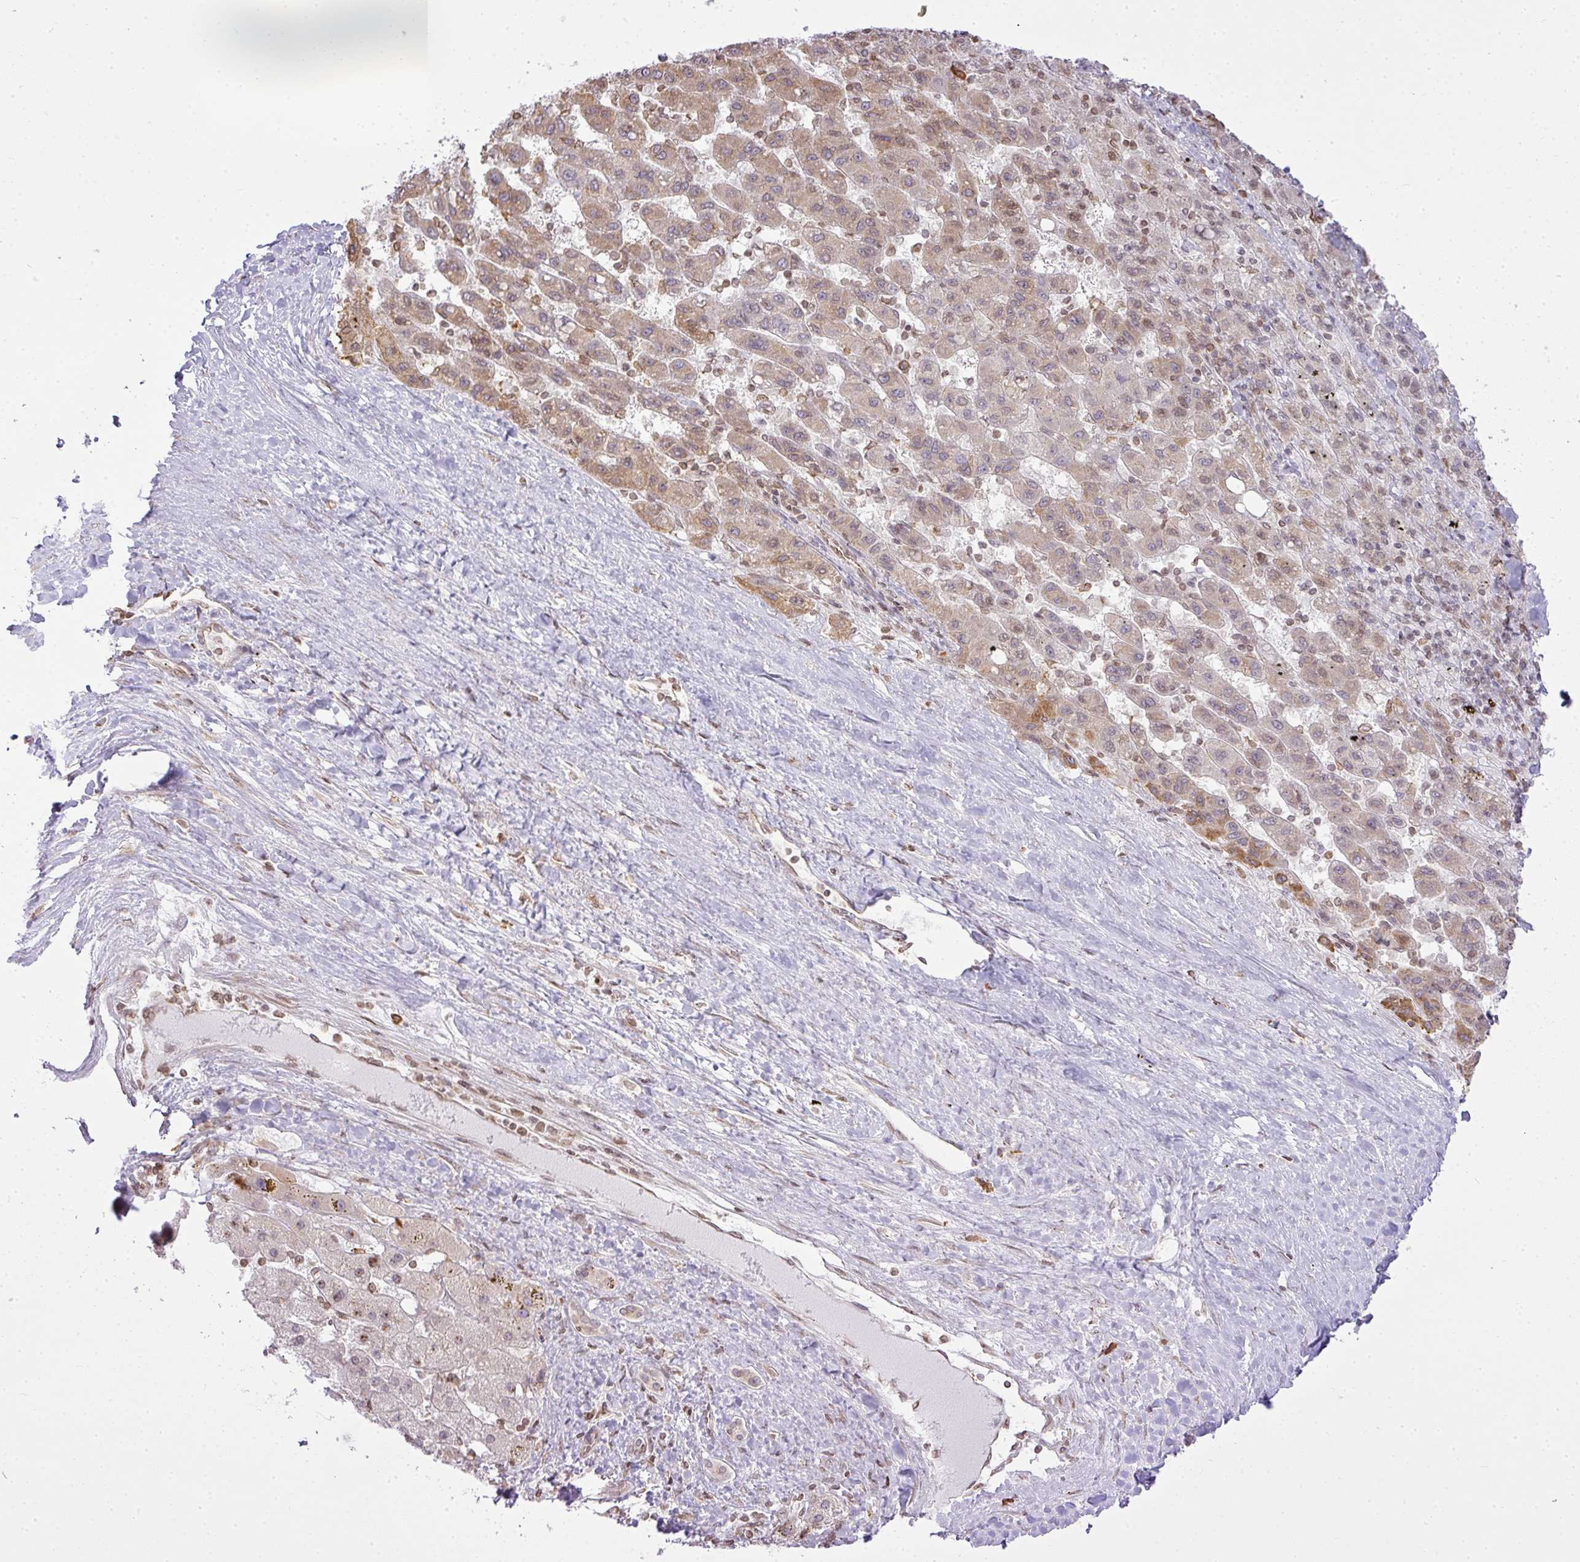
{"staining": {"intensity": "weak", "quantity": "25%-75%", "location": "cytoplasmic/membranous,nuclear"}, "tissue": "liver cancer", "cell_type": "Tumor cells", "image_type": "cancer", "snomed": [{"axis": "morphology", "description": "Carcinoma, Hepatocellular, NOS"}, {"axis": "topography", "description": "Liver"}], "caption": "Tumor cells demonstrate low levels of weak cytoplasmic/membranous and nuclear expression in about 25%-75% of cells in human hepatocellular carcinoma (liver).", "gene": "COX18", "patient": {"sex": "female", "age": 82}}